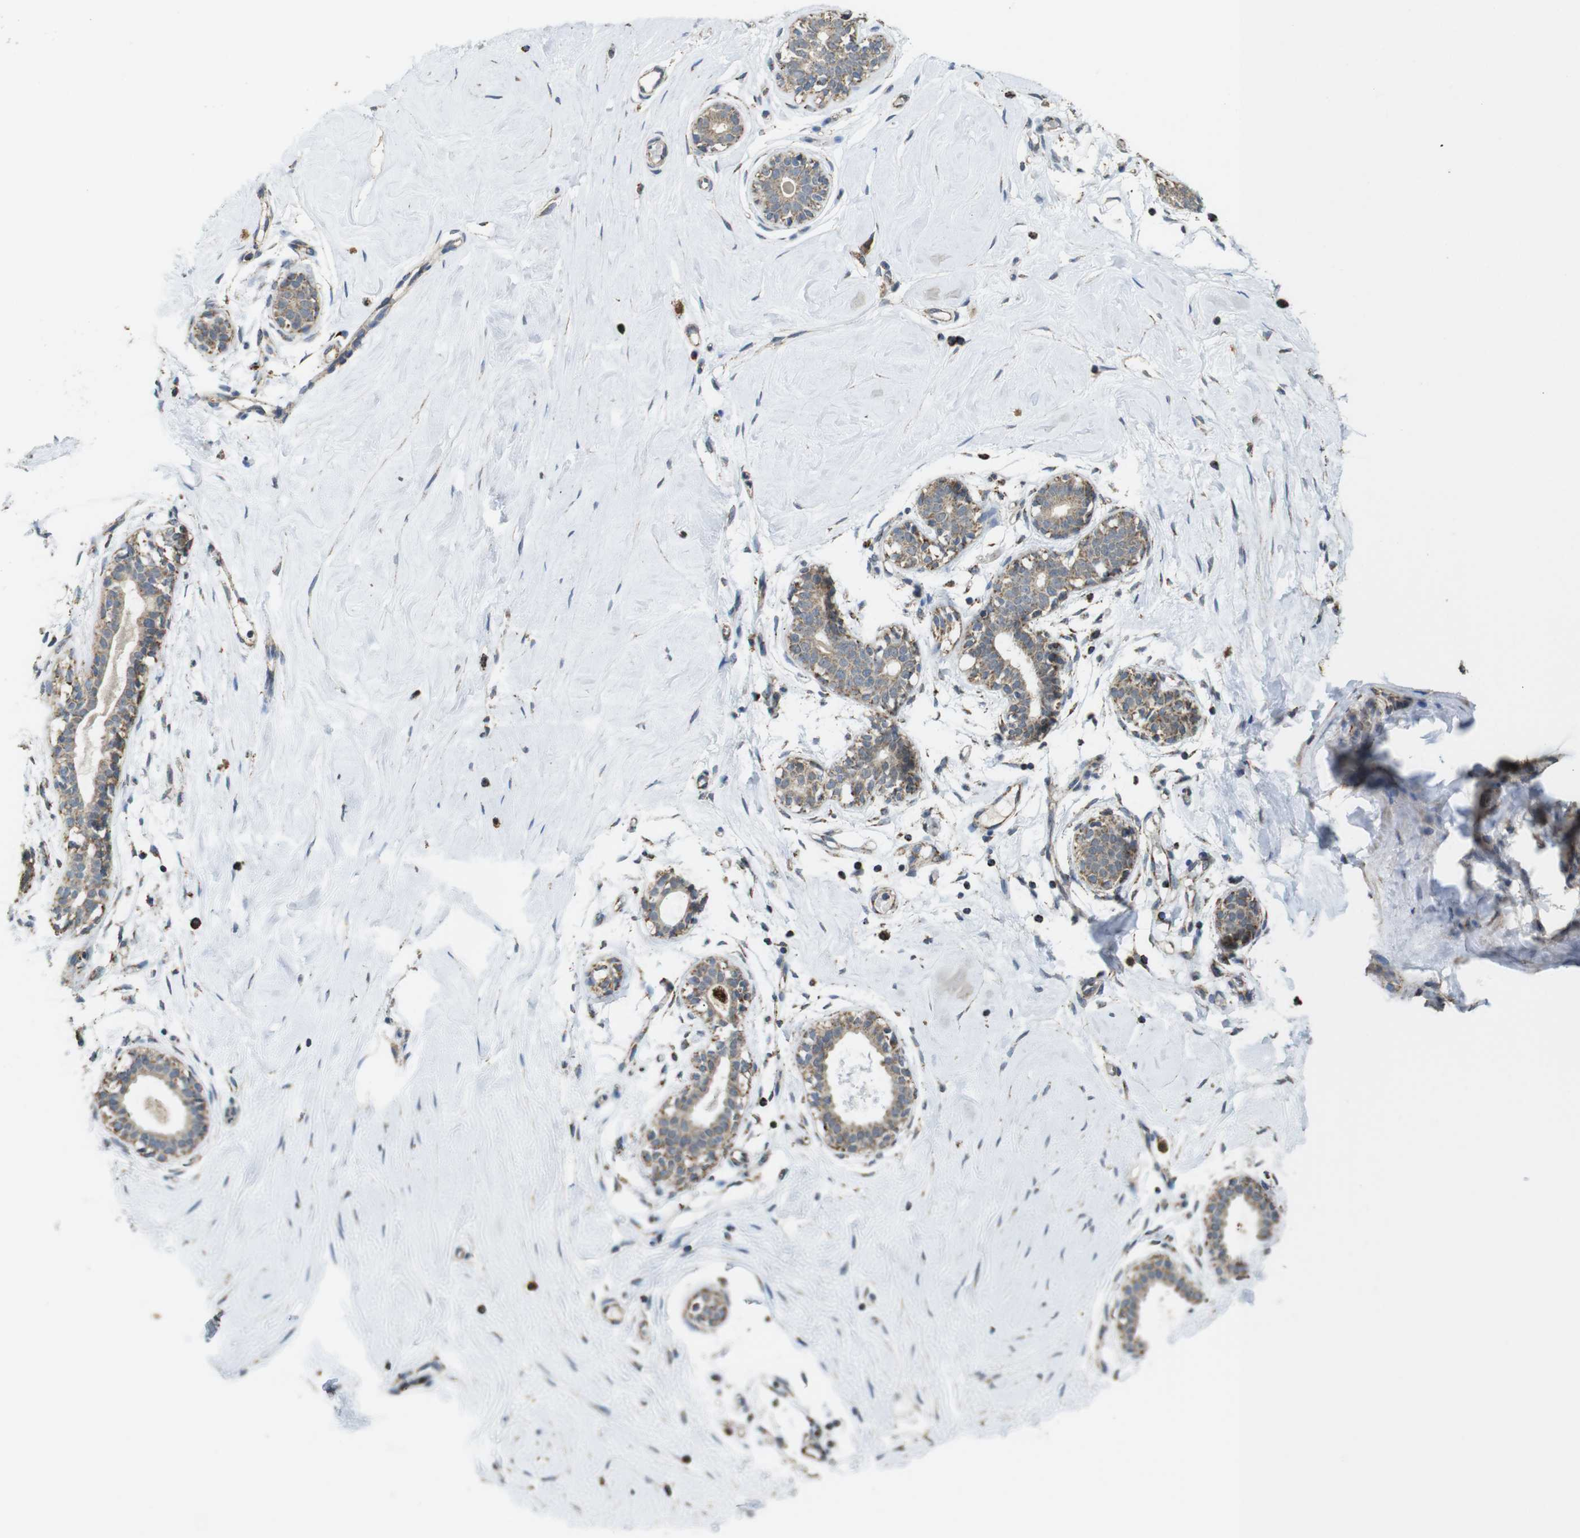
{"staining": {"intensity": "negative", "quantity": "none", "location": "none"}, "tissue": "breast", "cell_type": "Adipocytes", "image_type": "normal", "snomed": [{"axis": "morphology", "description": "Normal tissue, NOS"}, {"axis": "topography", "description": "Breast"}], "caption": "Human breast stained for a protein using immunohistochemistry (IHC) shows no expression in adipocytes.", "gene": "CALHM2", "patient": {"sex": "female", "age": 23}}